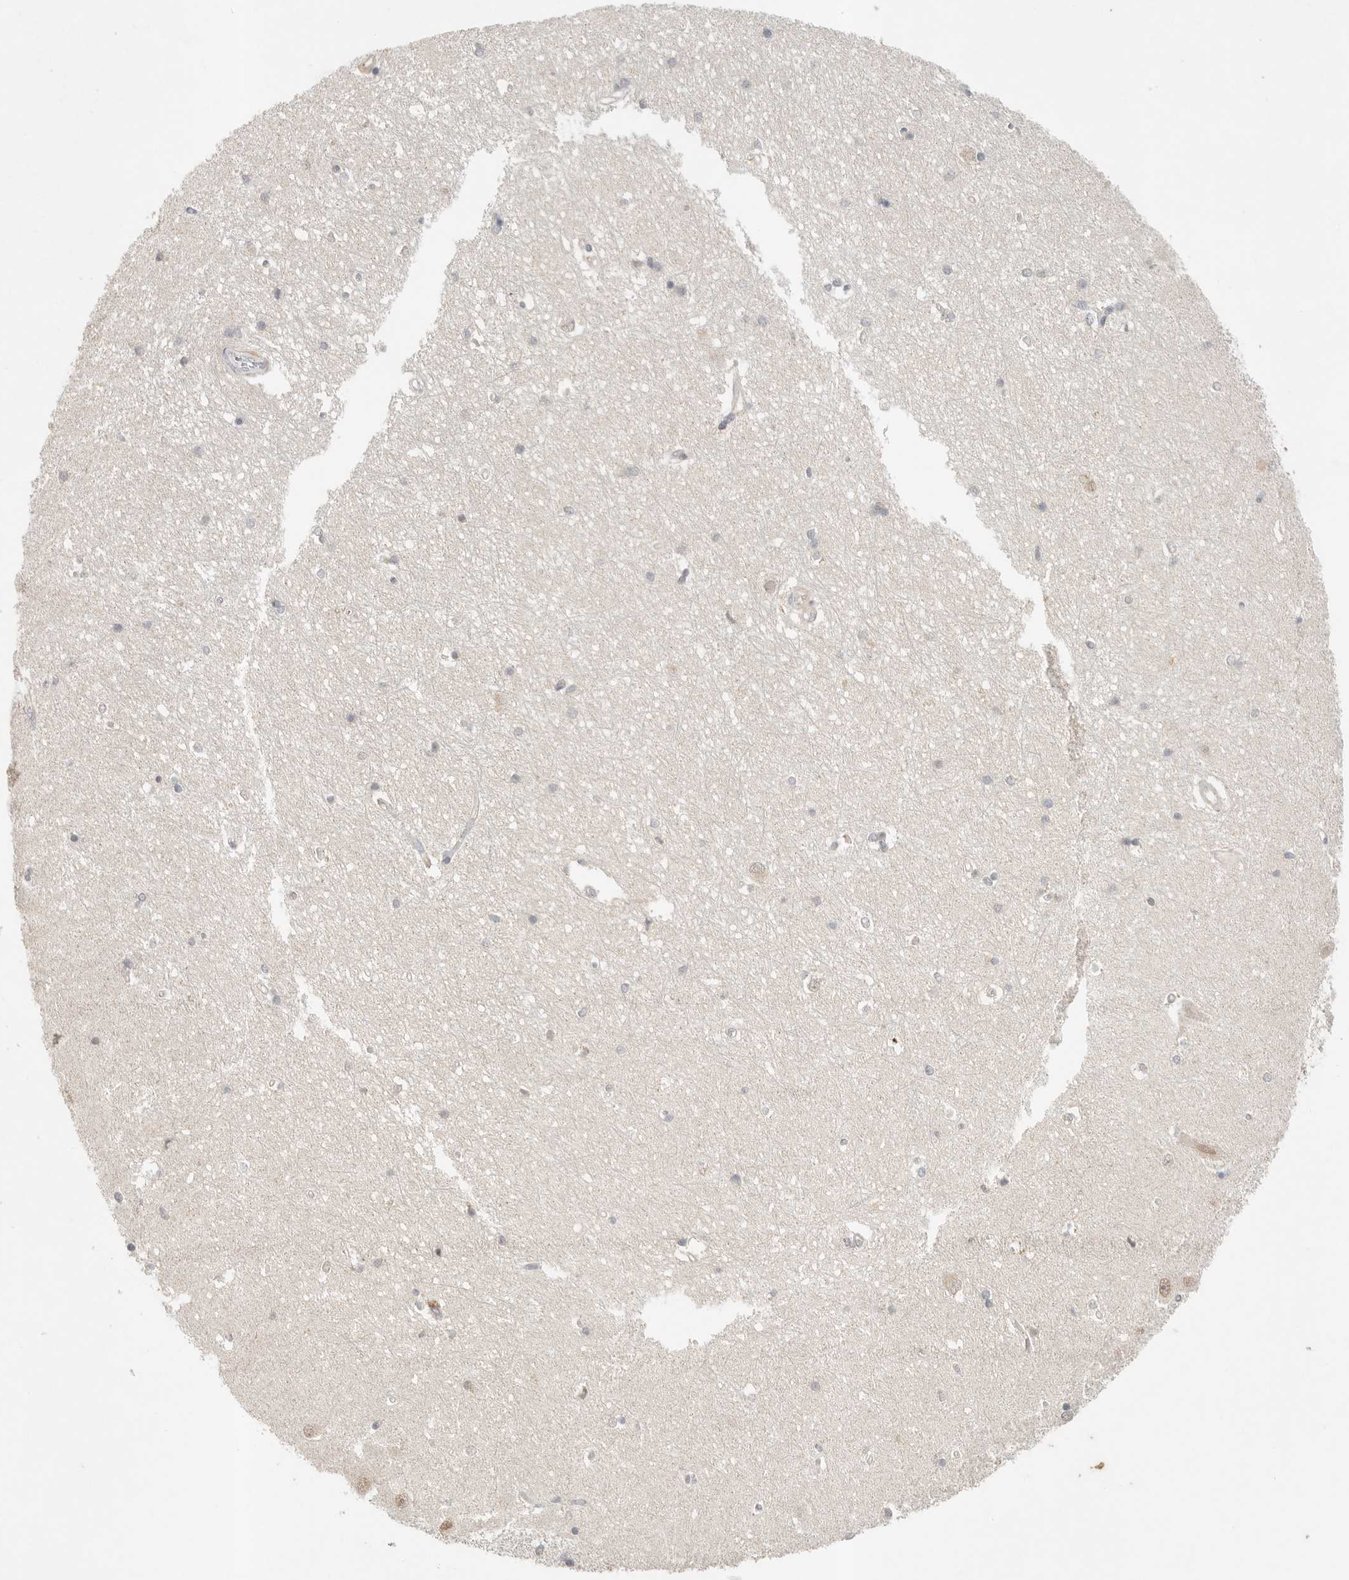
{"staining": {"intensity": "negative", "quantity": "none", "location": "none"}, "tissue": "hippocampus", "cell_type": "Glial cells", "image_type": "normal", "snomed": [{"axis": "morphology", "description": "Normal tissue, NOS"}, {"axis": "topography", "description": "Hippocampus"}], "caption": "Histopathology image shows no significant protein expression in glial cells of normal hippocampus.", "gene": "SLC25A36", "patient": {"sex": "male", "age": 45}}